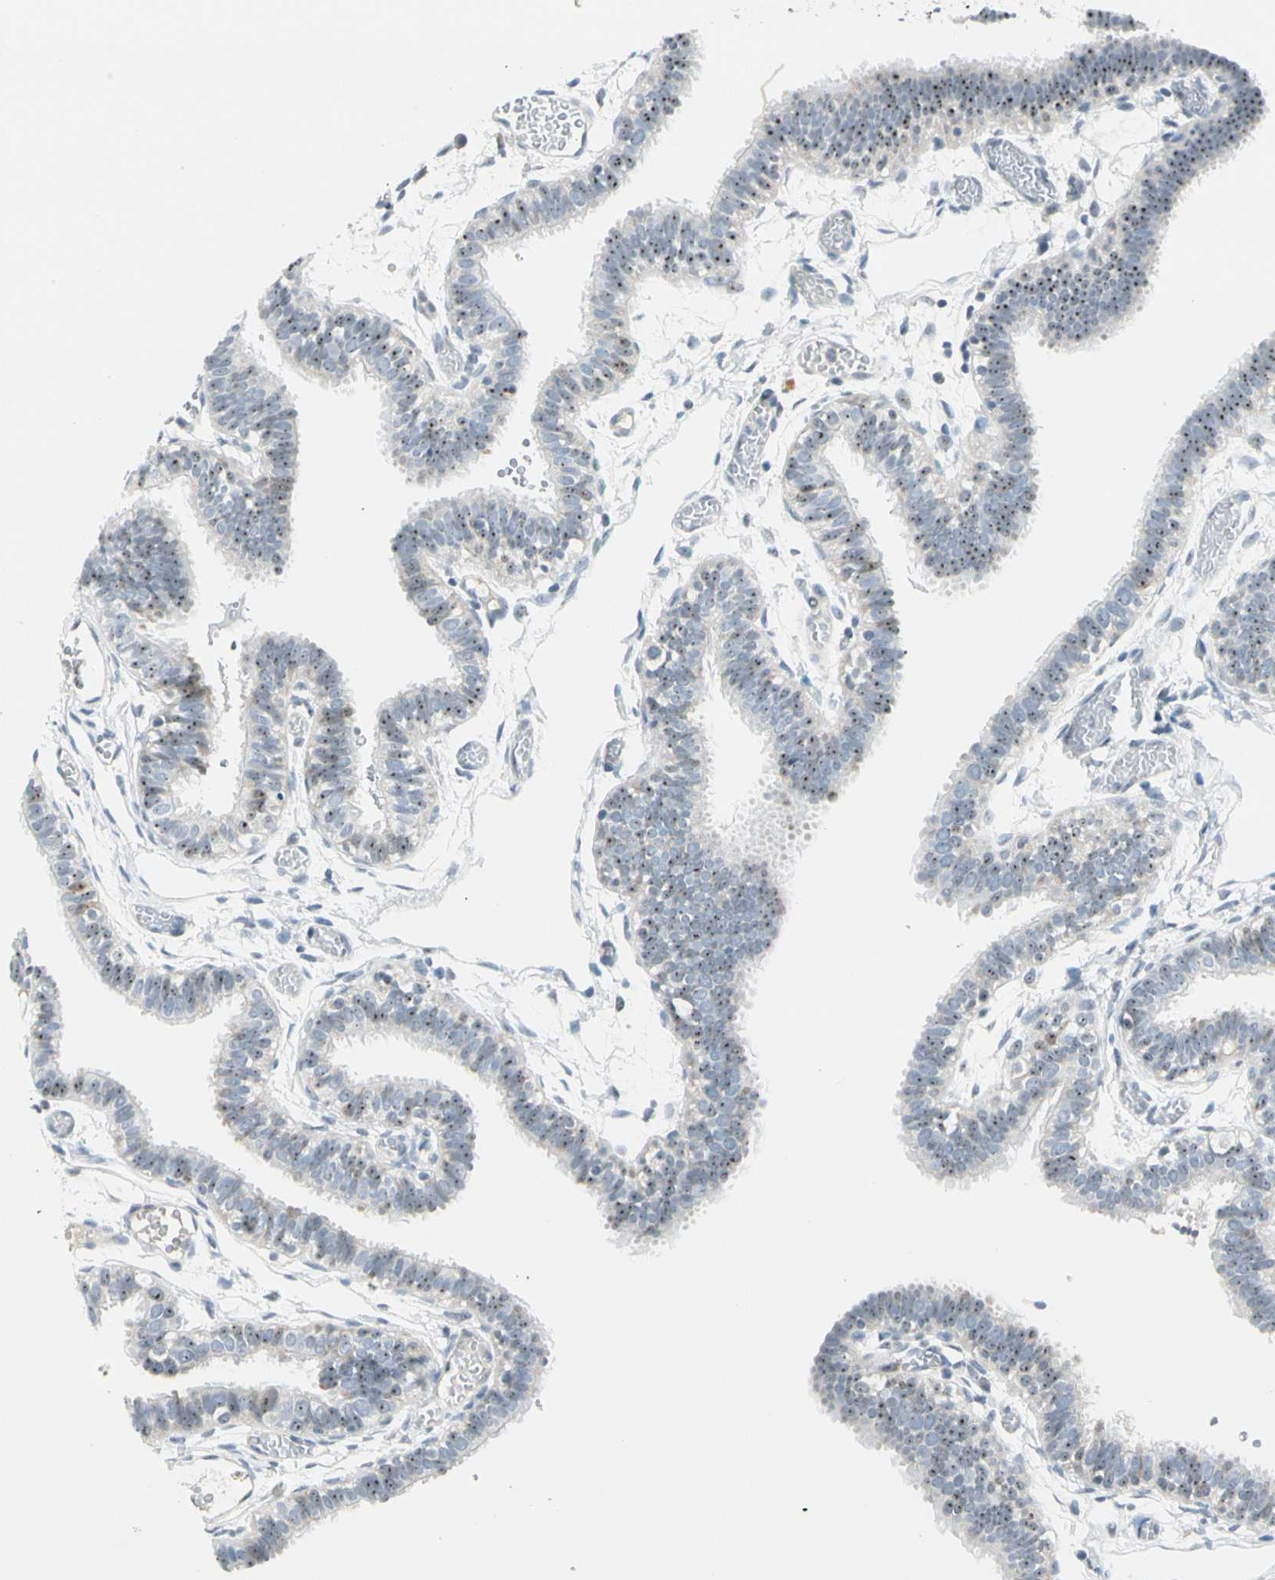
{"staining": {"intensity": "moderate", "quantity": "<25%", "location": "nuclear"}, "tissue": "fallopian tube", "cell_type": "Glandular cells", "image_type": "normal", "snomed": [{"axis": "morphology", "description": "Normal tissue, NOS"}, {"axis": "topography", "description": "Fallopian tube"}], "caption": "Glandular cells demonstrate low levels of moderate nuclear positivity in about <25% of cells in unremarkable human fallopian tube.", "gene": "ZSCAN1", "patient": {"sex": "female", "age": 29}}